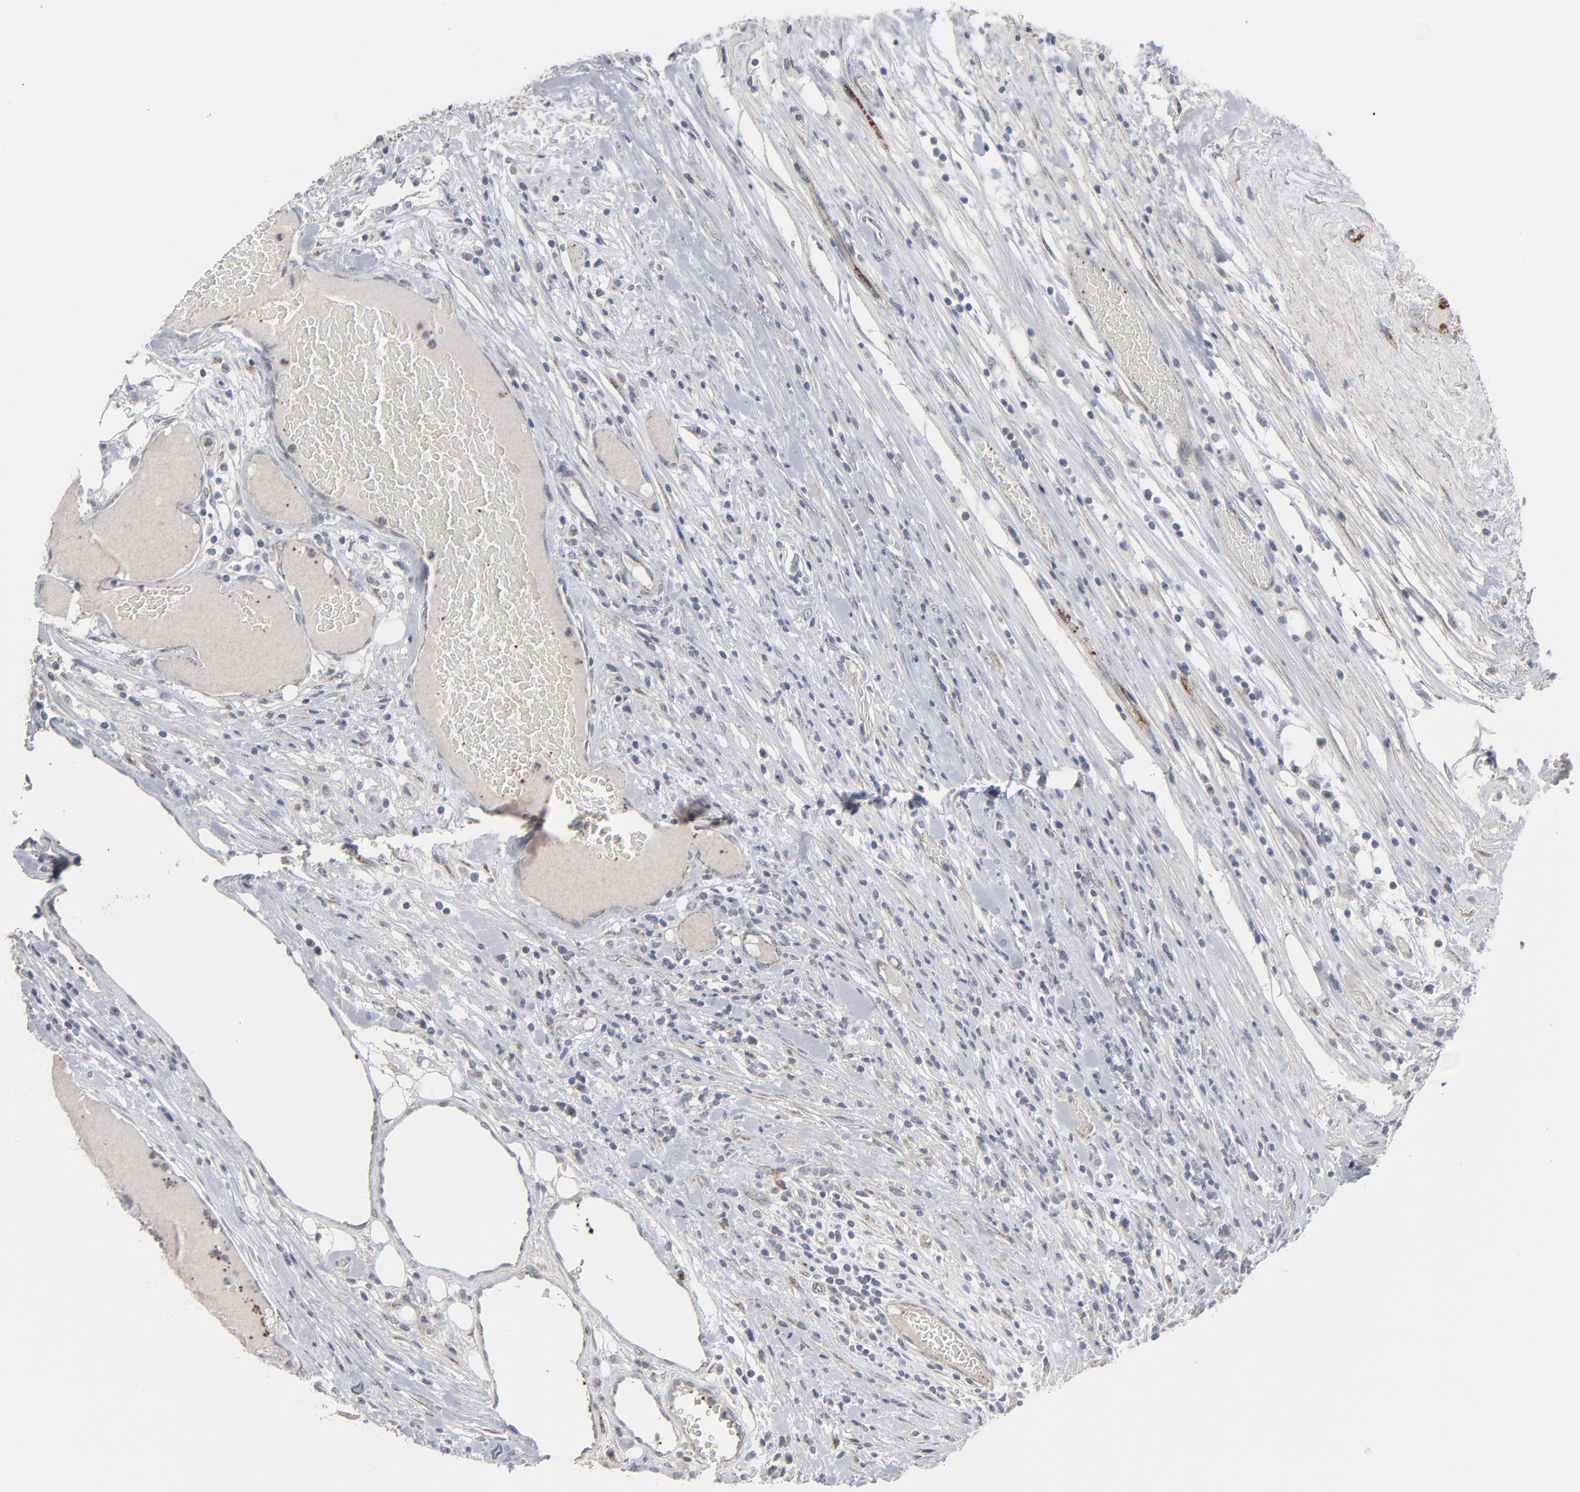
{"staining": {"intensity": "negative", "quantity": "none", "location": "none"}, "tissue": "colorectal cancer", "cell_type": "Tumor cells", "image_type": "cancer", "snomed": [{"axis": "morphology", "description": "Adenocarcinoma, NOS"}, {"axis": "topography", "description": "Colon"}], "caption": "Tumor cells are negative for protein expression in human colorectal cancer (adenocarcinoma). Brightfield microscopy of immunohistochemistry (IHC) stained with DAB (3,3'-diaminobenzidine) (brown) and hematoxylin (blue), captured at high magnification.", "gene": "JAM3", "patient": {"sex": "female", "age": 53}}